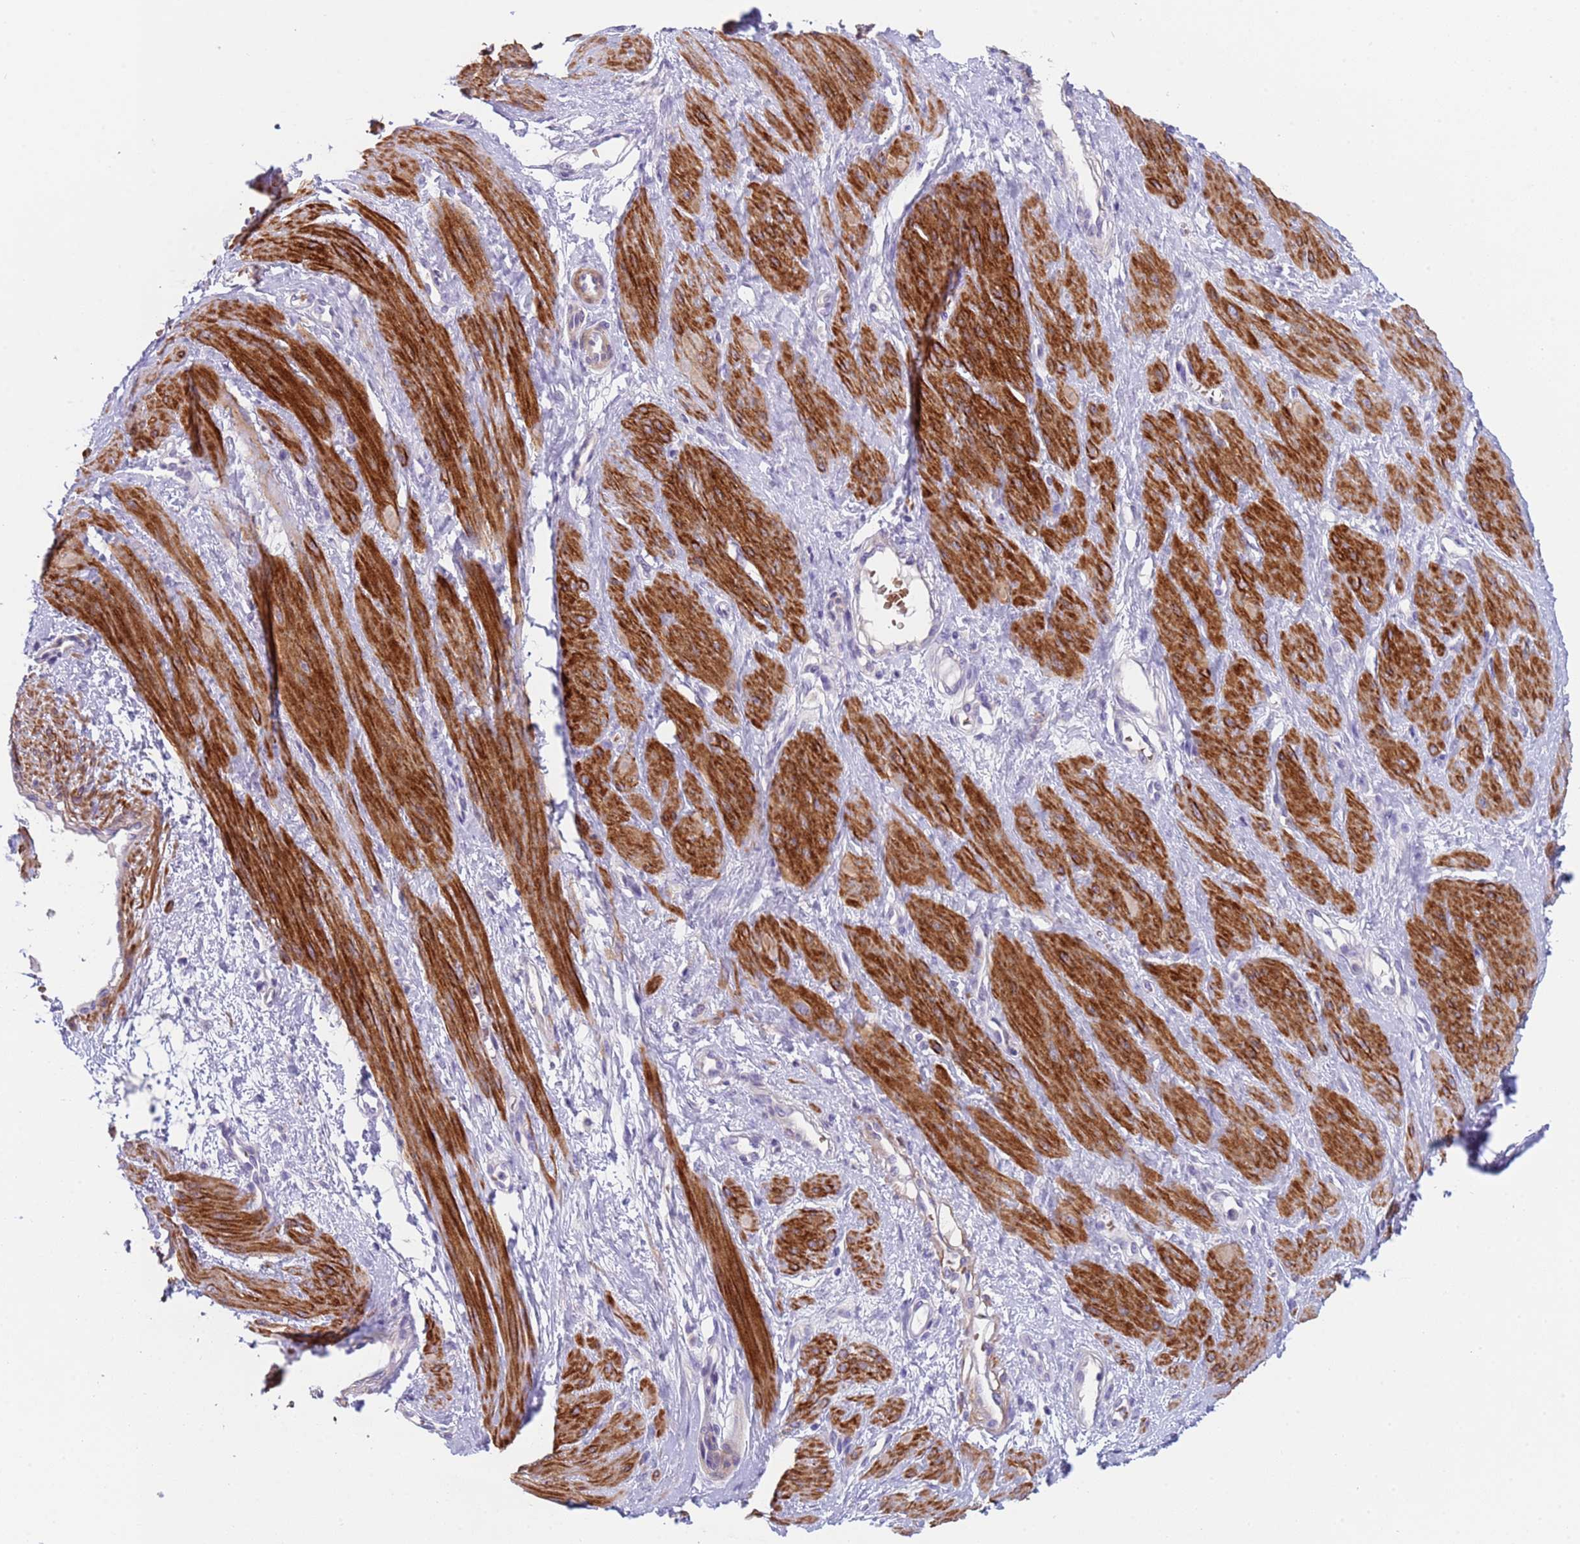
{"staining": {"intensity": "strong", "quantity": ">75%", "location": "cytoplasmic/membranous"}, "tissue": "smooth muscle", "cell_type": "Smooth muscle cells", "image_type": "normal", "snomed": [{"axis": "morphology", "description": "Normal tissue, NOS"}, {"axis": "topography", "description": "Smooth muscle"}, {"axis": "topography", "description": "Uterus"}], "caption": "DAB (3,3'-diaminobenzidine) immunohistochemical staining of normal smooth muscle exhibits strong cytoplasmic/membranous protein staining in approximately >75% of smooth muscle cells. Nuclei are stained in blue.", "gene": "KBTBD3", "patient": {"sex": "female", "age": 39}}